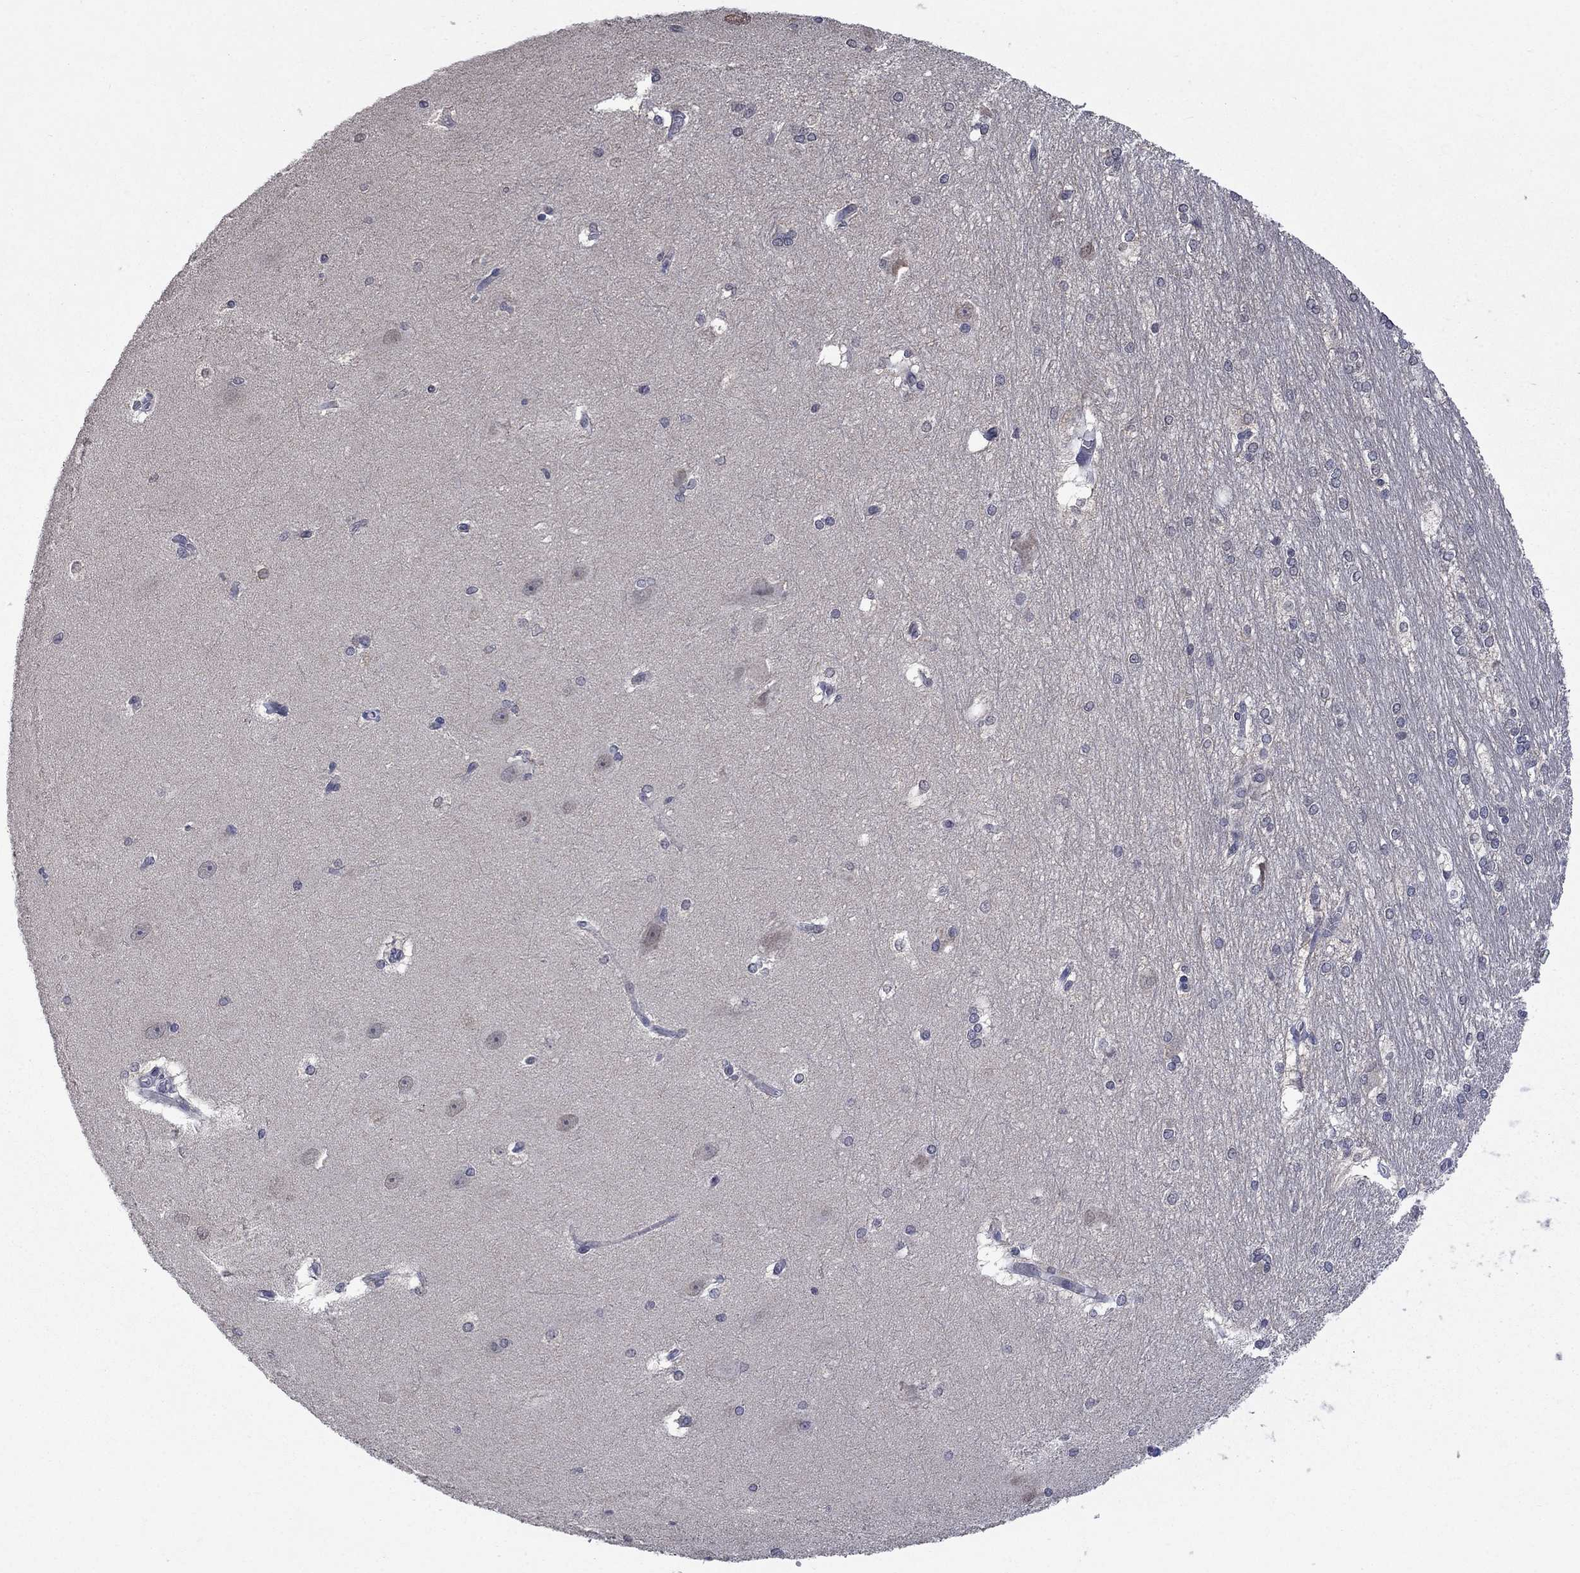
{"staining": {"intensity": "negative", "quantity": "none", "location": "none"}, "tissue": "hippocampus", "cell_type": "Glial cells", "image_type": "normal", "snomed": [{"axis": "morphology", "description": "Normal tissue, NOS"}, {"axis": "topography", "description": "Cerebral cortex"}, {"axis": "topography", "description": "Hippocampus"}], "caption": "Hippocampus was stained to show a protein in brown. There is no significant expression in glial cells. The staining was performed using DAB (3,3'-diaminobenzidine) to visualize the protein expression in brown, while the nuclei were stained in blue with hematoxylin (Magnification: 20x).", "gene": "SPATA33", "patient": {"sex": "female", "age": 19}}